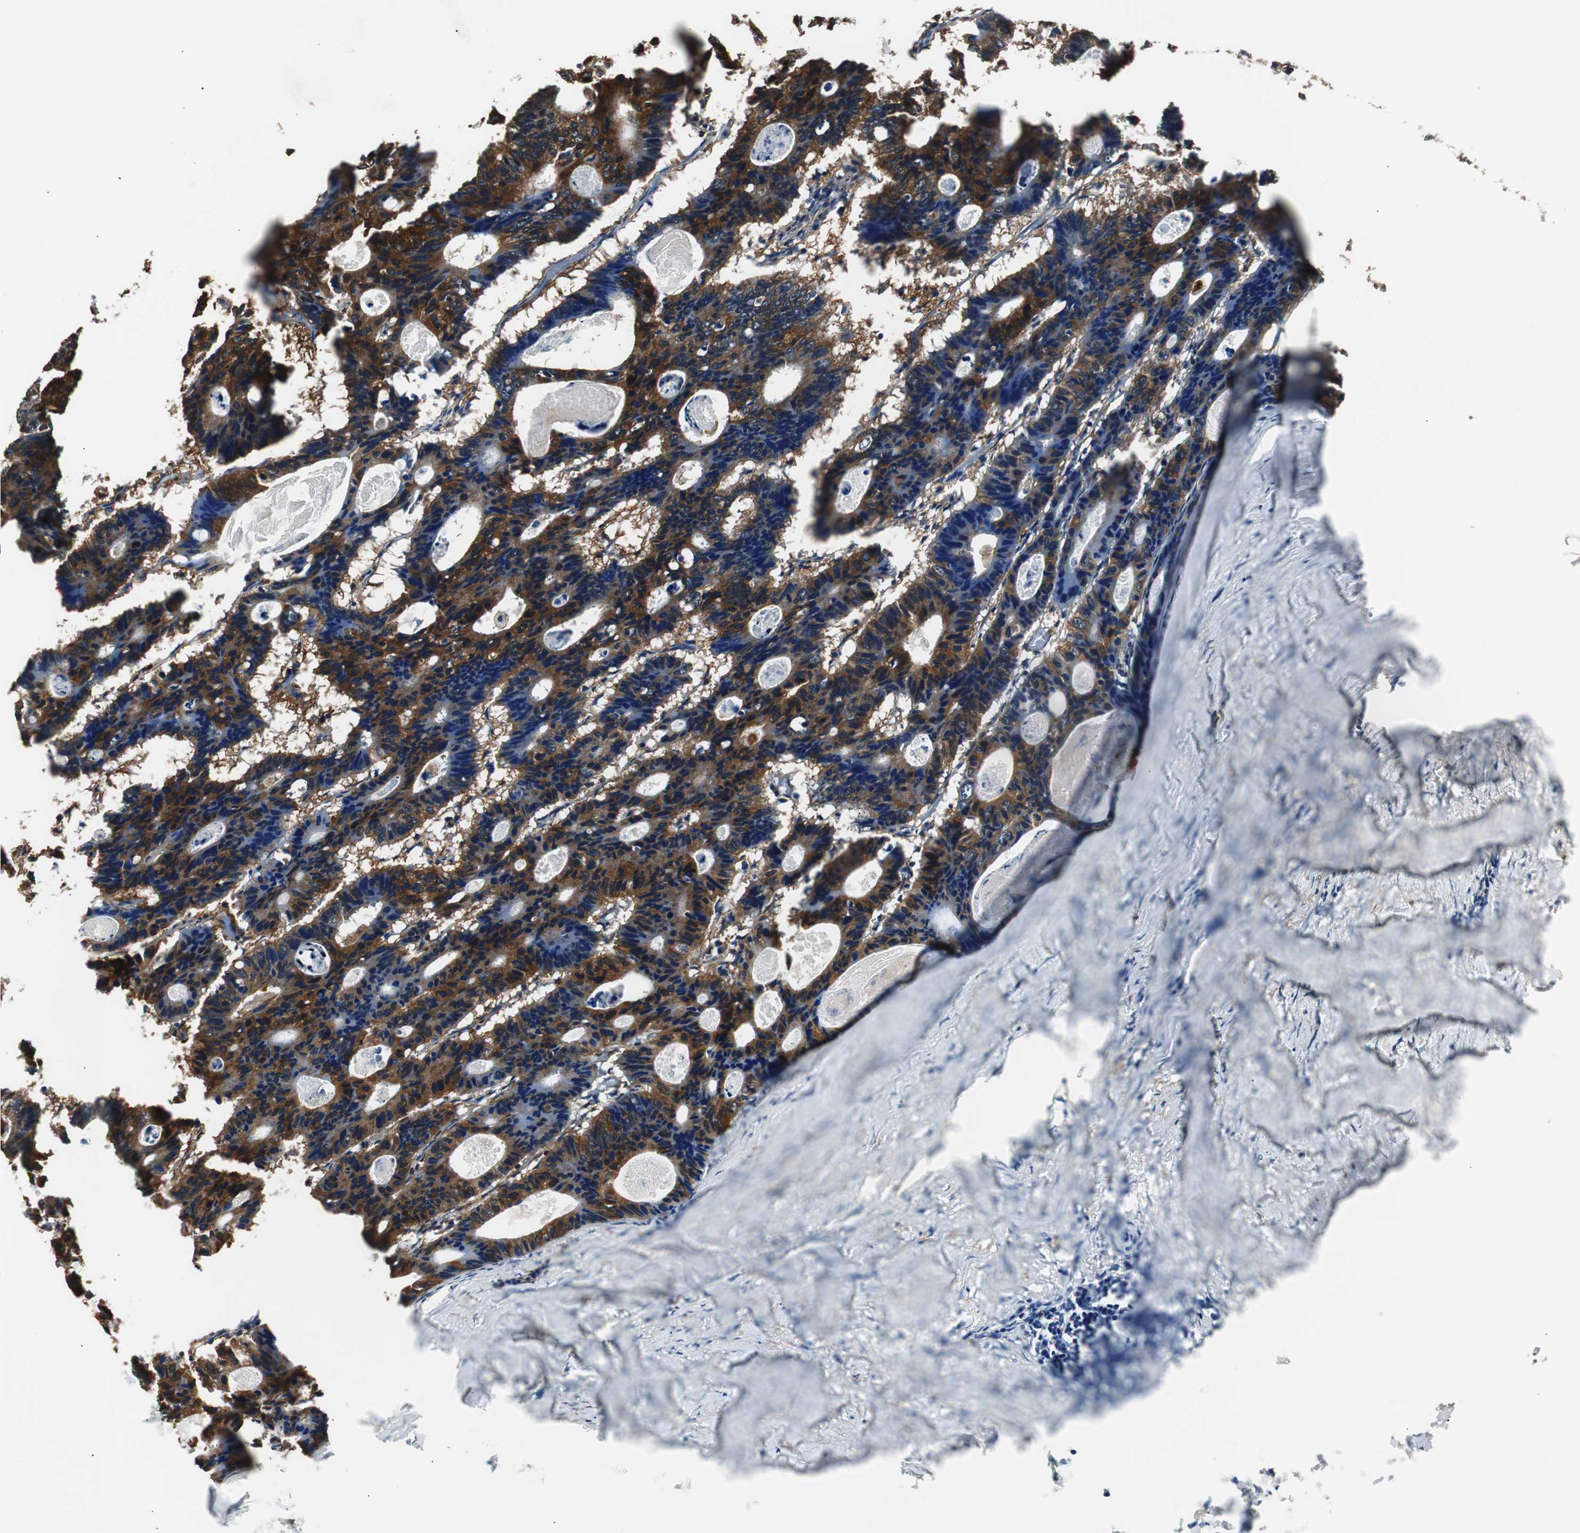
{"staining": {"intensity": "moderate", "quantity": ">75%", "location": "cytoplasmic/membranous"}, "tissue": "colorectal cancer", "cell_type": "Tumor cells", "image_type": "cancer", "snomed": [{"axis": "morphology", "description": "Adenocarcinoma, NOS"}, {"axis": "topography", "description": "Colon"}], "caption": "Immunohistochemical staining of human colorectal adenocarcinoma exhibits moderate cytoplasmic/membranous protein expression in about >75% of tumor cells.", "gene": "CAPNS1", "patient": {"sex": "female", "age": 55}}